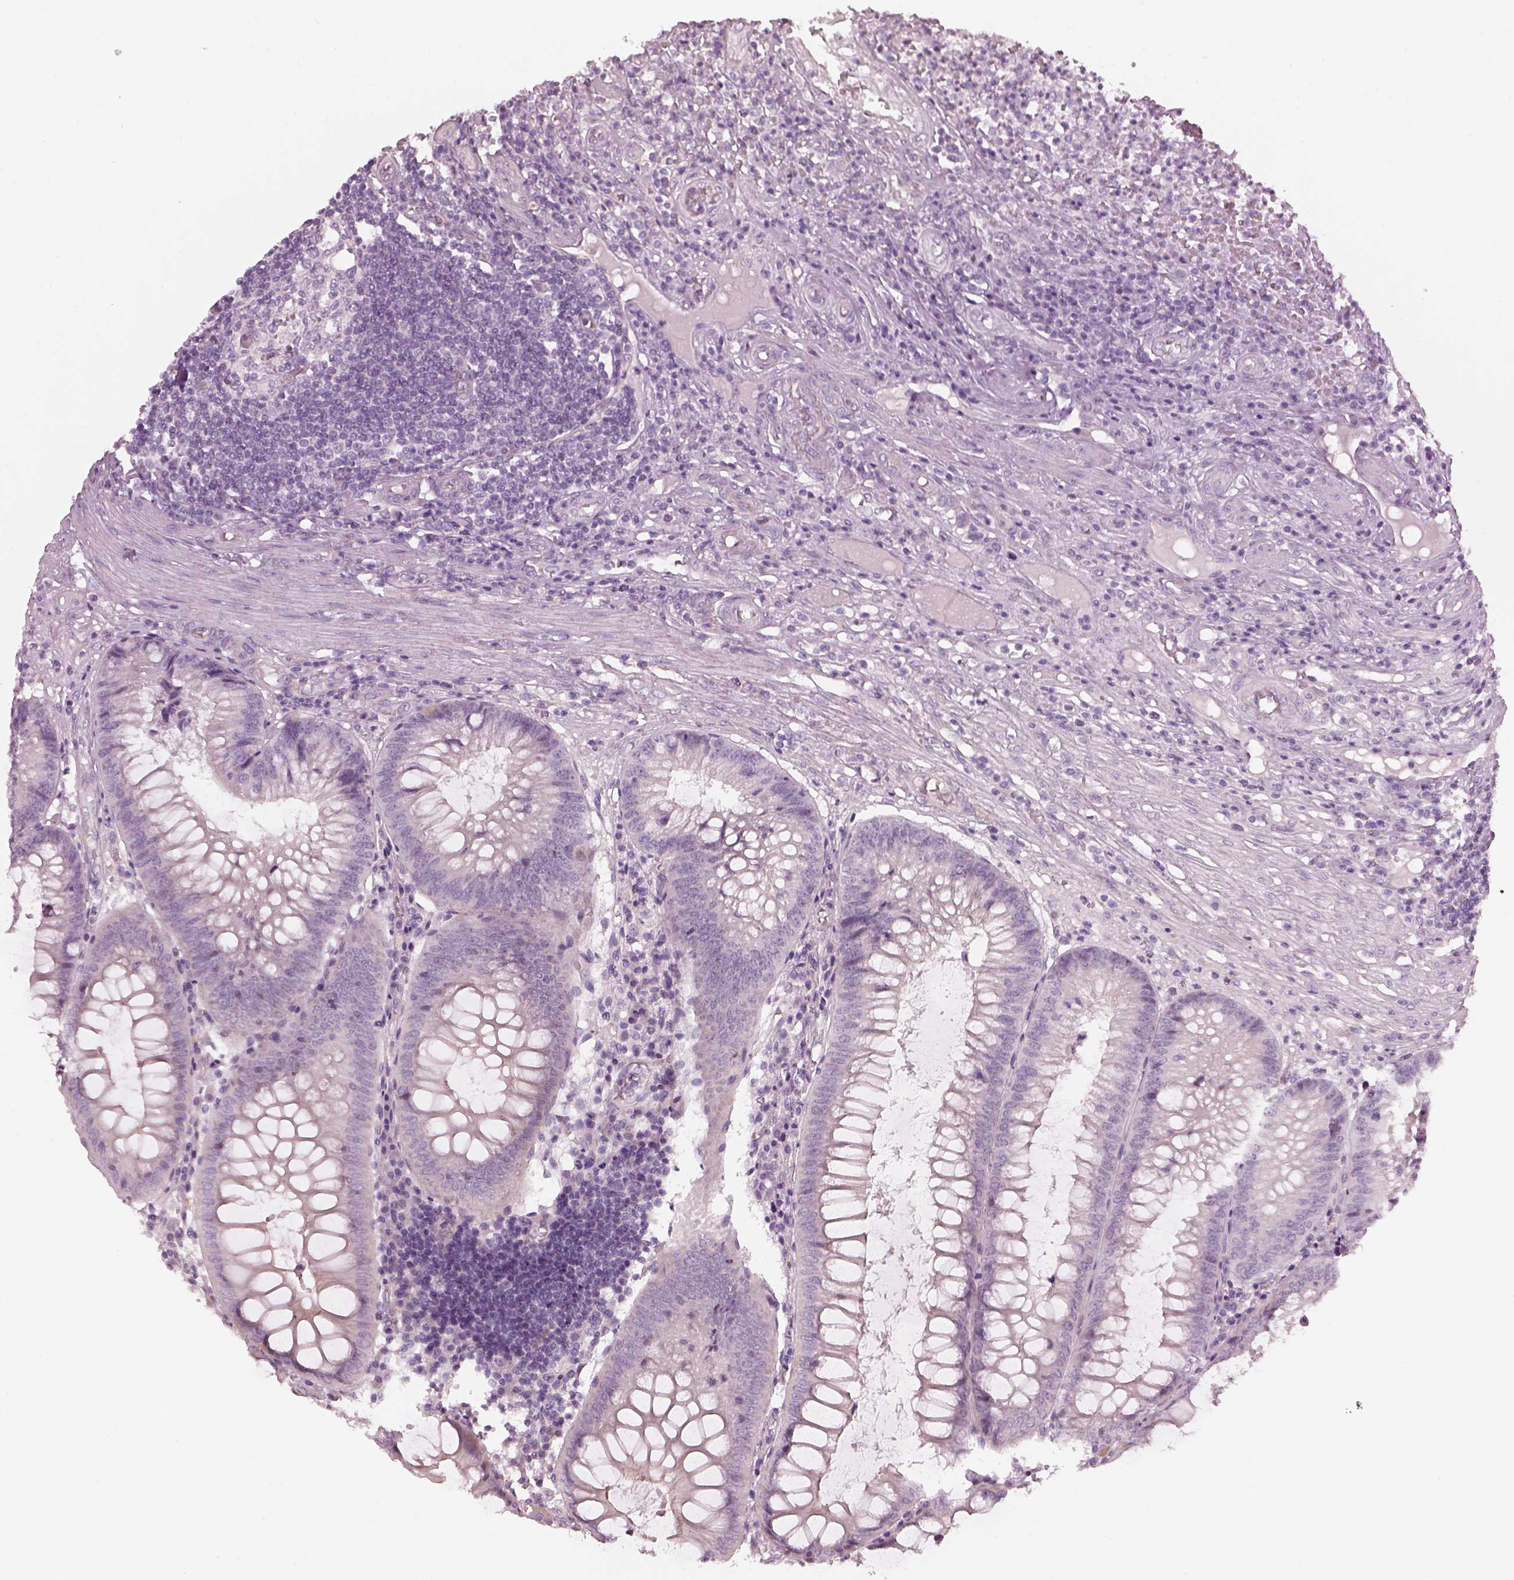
{"staining": {"intensity": "negative", "quantity": "none", "location": "none"}, "tissue": "appendix", "cell_type": "Glandular cells", "image_type": "normal", "snomed": [{"axis": "morphology", "description": "Normal tissue, NOS"}, {"axis": "morphology", "description": "Inflammation, NOS"}, {"axis": "topography", "description": "Appendix"}], "caption": "This is an immunohistochemistry (IHC) photomicrograph of benign human appendix. There is no staining in glandular cells.", "gene": "CACNG4", "patient": {"sex": "male", "age": 16}}